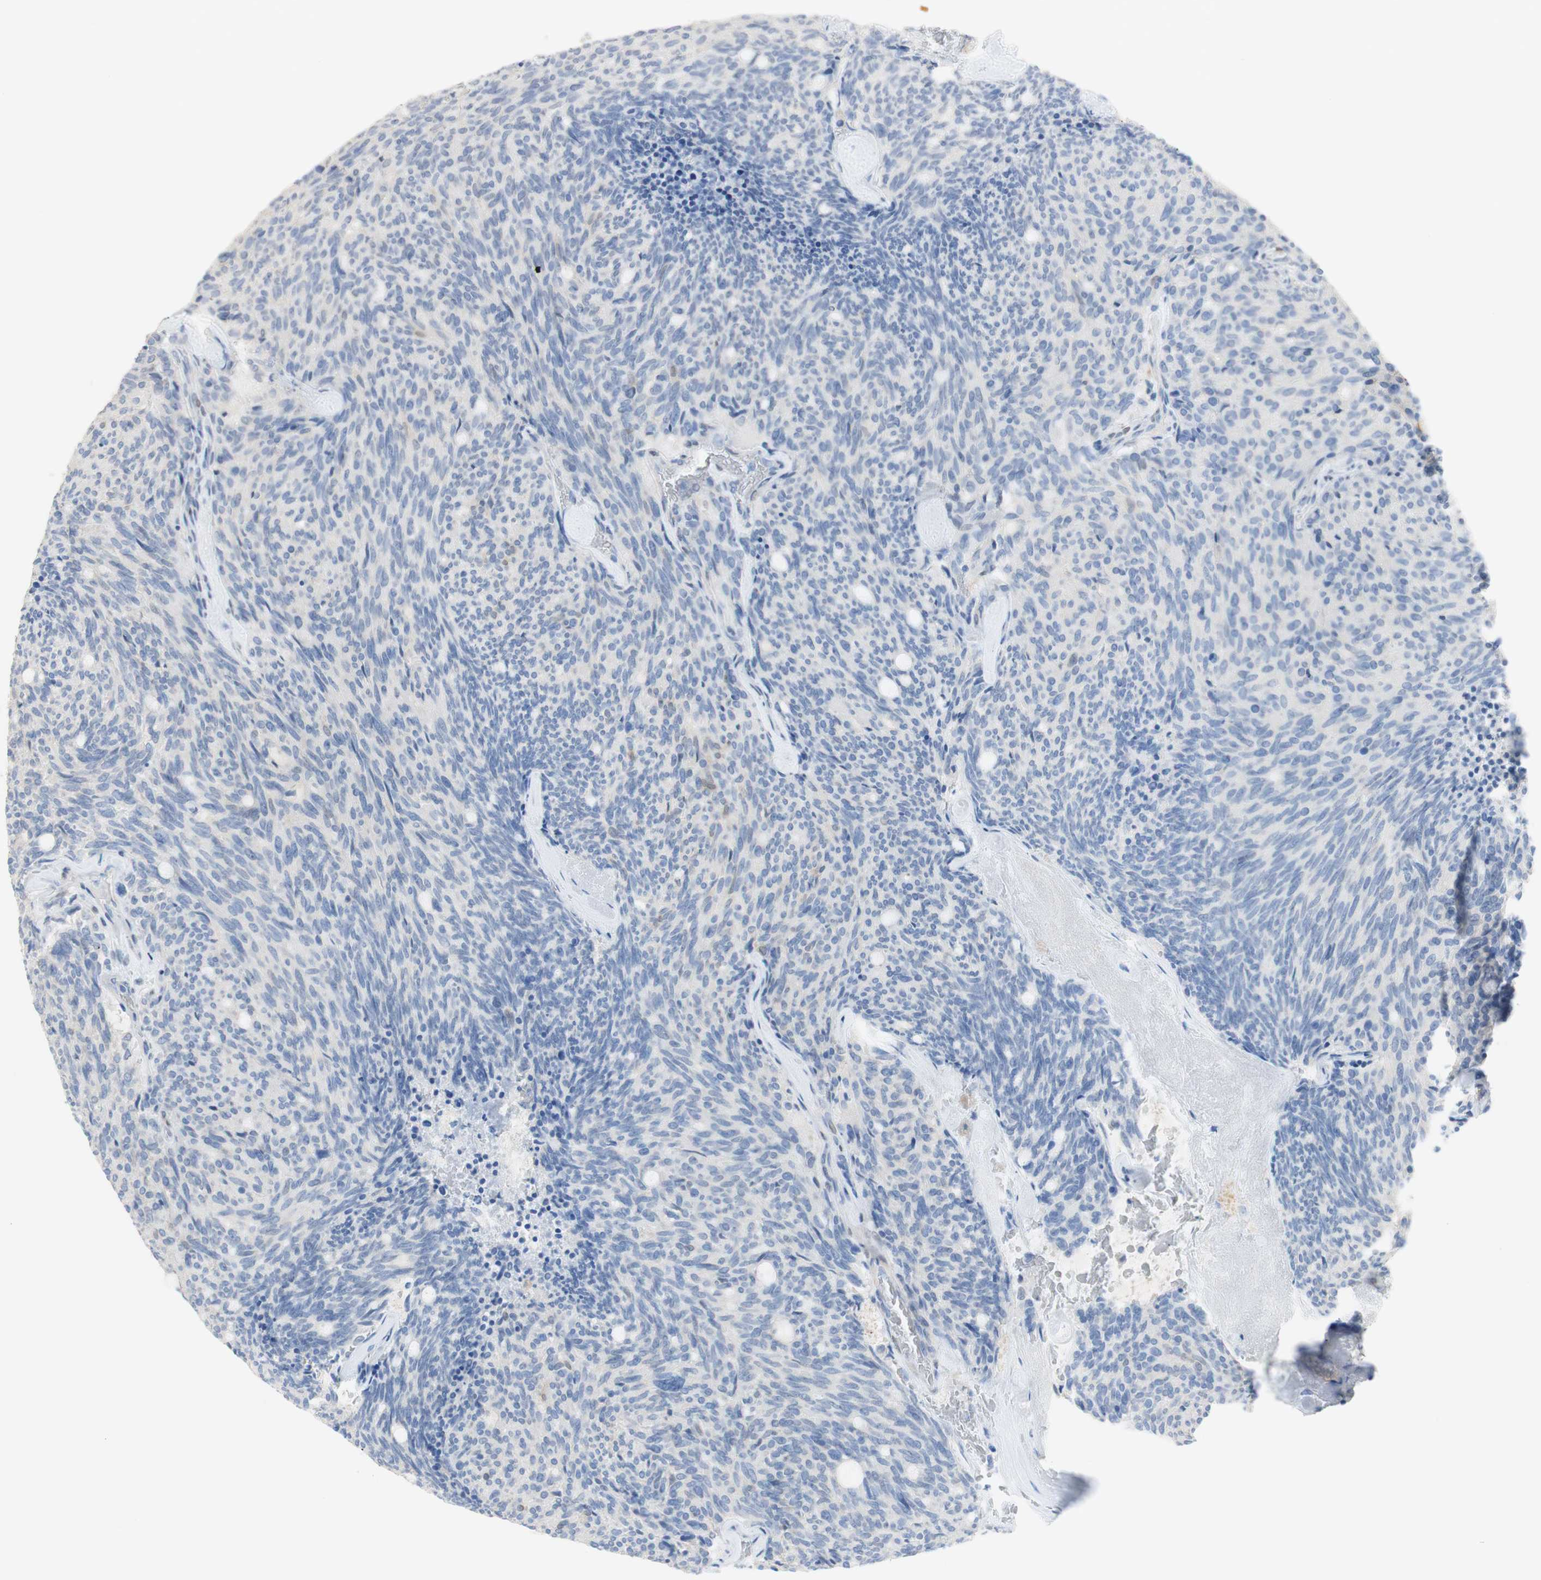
{"staining": {"intensity": "negative", "quantity": "none", "location": "none"}, "tissue": "carcinoid", "cell_type": "Tumor cells", "image_type": "cancer", "snomed": [{"axis": "morphology", "description": "Carcinoid, malignant, NOS"}, {"axis": "topography", "description": "Pancreas"}], "caption": "Malignant carcinoid was stained to show a protein in brown. There is no significant expression in tumor cells.", "gene": "SELENBP1", "patient": {"sex": "female", "age": 54}}